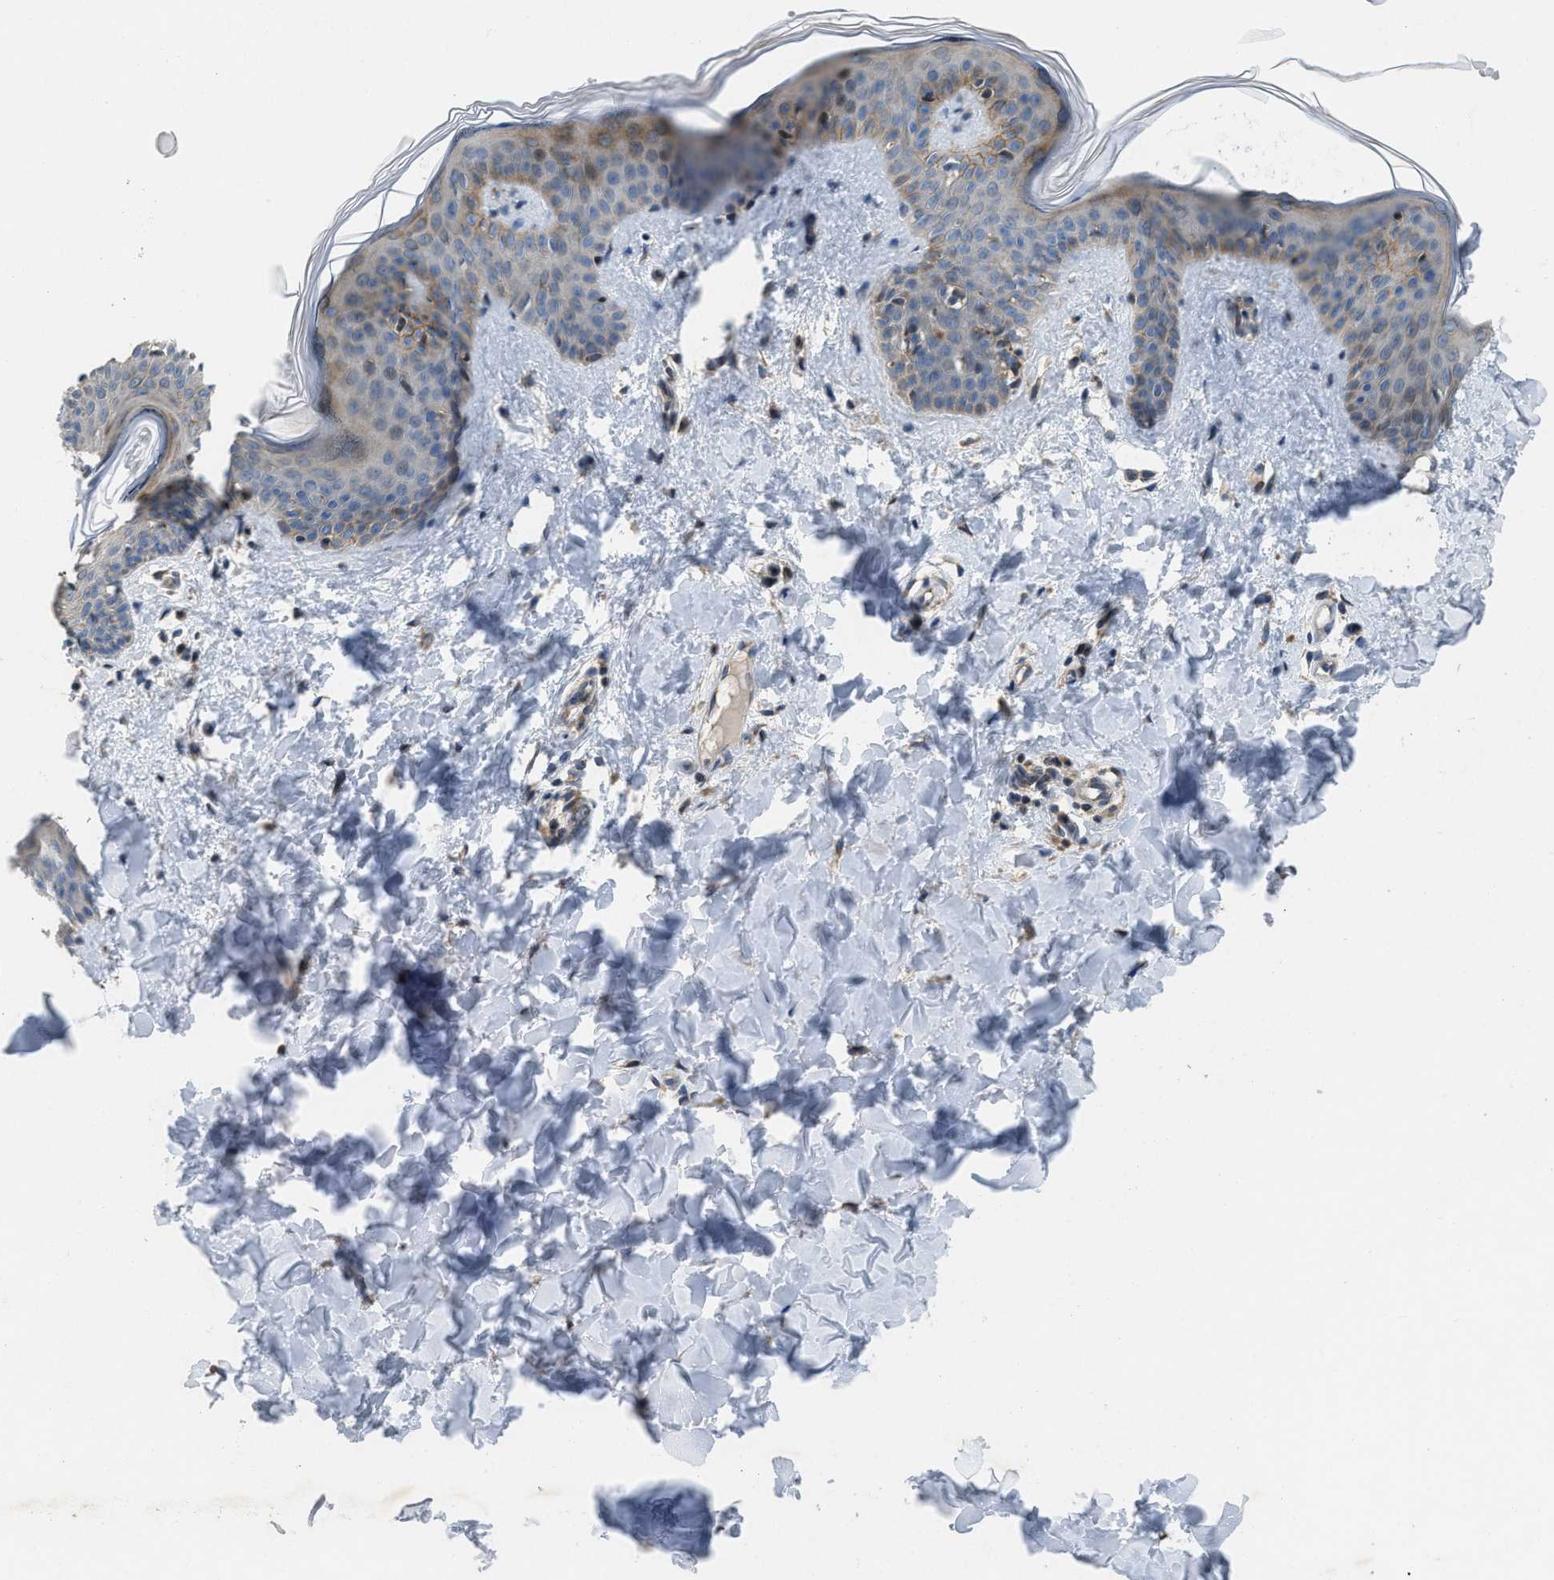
{"staining": {"intensity": "weak", "quantity": ">75%", "location": "cytoplasmic/membranous"}, "tissue": "skin", "cell_type": "Fibroblasts", "image_type": "normal", "snomed": [{"axis": "morphology", "description": "Normal tissue, NOS"}, {"axis": "topography", "description": "Skin"}], "caption": "Immunohistochemical staining of normal human skin reveals >75% levels of weak cytoplasmic/membranous protein positivity in about >75% of fibroblasts. The protein is shown in brown color, while the nuclei are stained blue.", "gene": "TMEM150A", "patient": {"sex": "female", "age": 17}}